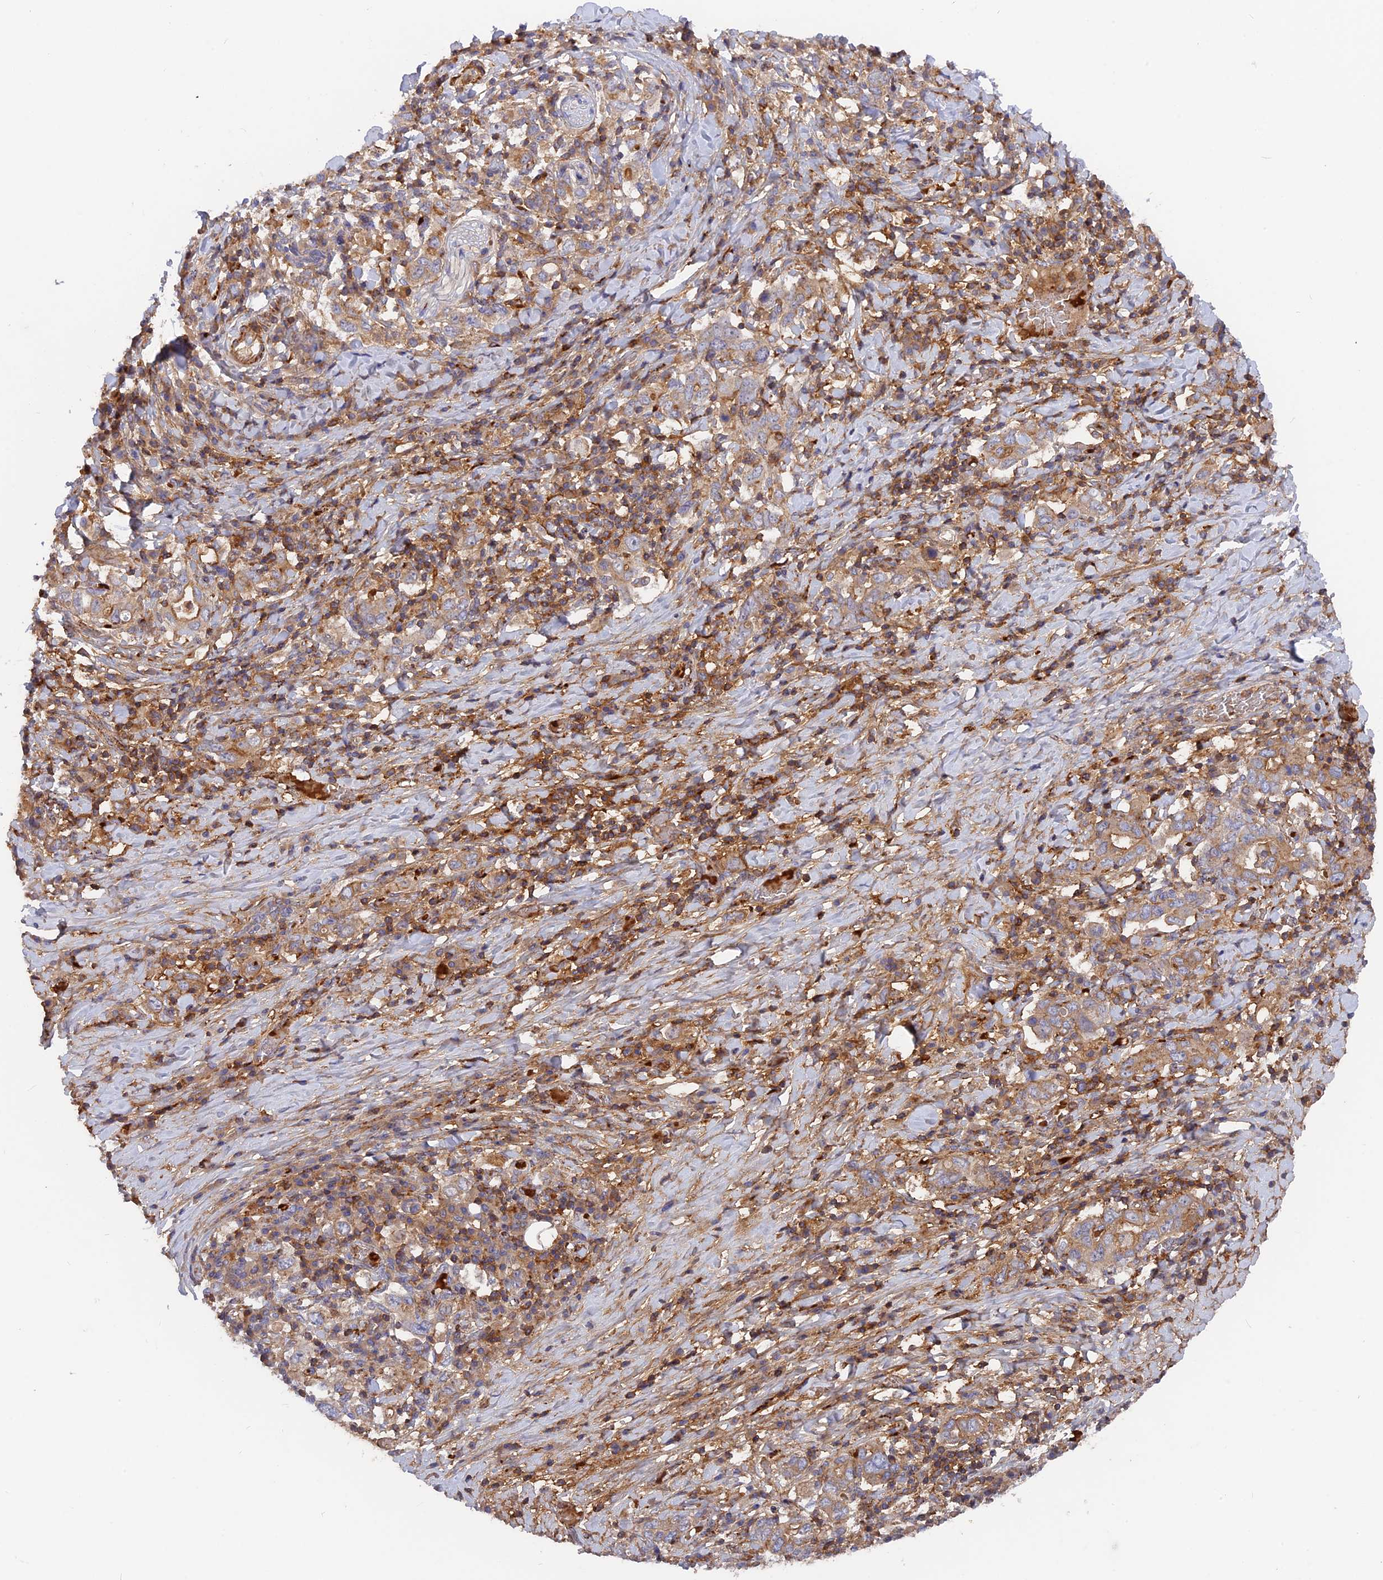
{"staining": {"intensity": "moderate", "quantity": "<25%", "location": "cytoplasmic/membranous"}, "tissue": "stomach cancer", "cell_type": "Tumor cells", "image_type": "cancer", "snomed": [{"axis": "morphology", "description": "Adenocarcinoma, NOS"}, {"axis": "topography", "description": "Stomach, upper"}, {"axis": "topography", "description": "Stomach"}], "caption": "Immunohistochemistry (IHC) of stomach adenocarcinoma demonstrates low levels of moderate cytoplasmic/membranous positivity in about <25% of tumor cells. The protein is stained brown, and the nuclei are stained in blue (DAB (3,3'-diaminobenzidine) IHC with brightfield microscopy, high magnification).", "gene": "CPNE7", "patient": {"sex": "male", "age": 62}}